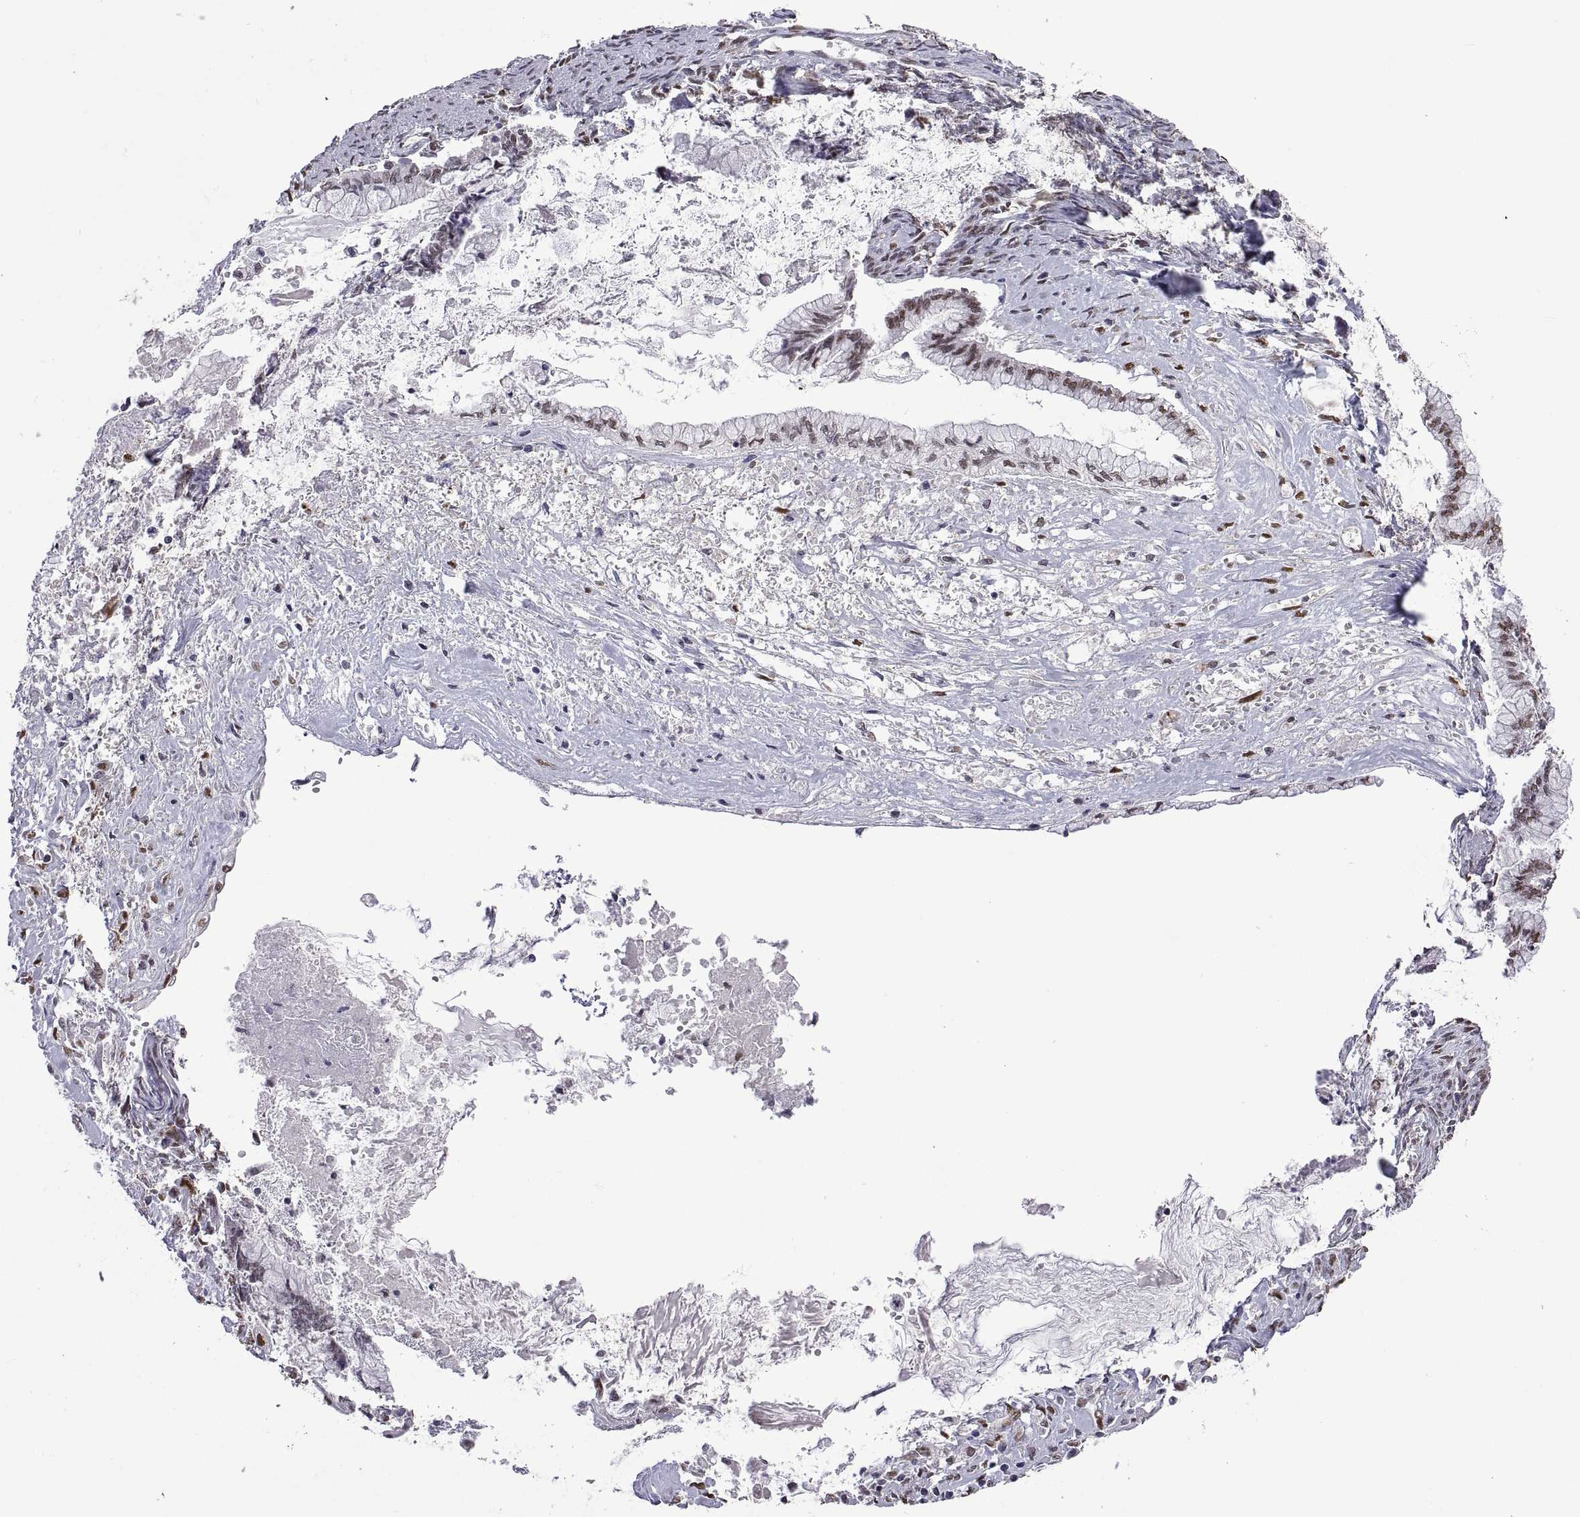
{"staining": {"intensity": "weak", "quantity": "25%-75%", "location": "nuclear"}, "tissue": "ovarian cancer", "cell_type": "Tumor cells", "image_type": "cancer", "snomed": [{"axis": "morphology", "description": "Cystadenocarcinoma, mucinous, NOS"}, {"axis": "topography", "description": "Ovary"}], "caption": "Mucinous cystadenocarcinoma (ovarian) stained for a protein exhibits weak nuclear positivity in tumor cells.", "gene": "NR4A1", "patient": {"sex": "female", "age": 67}}